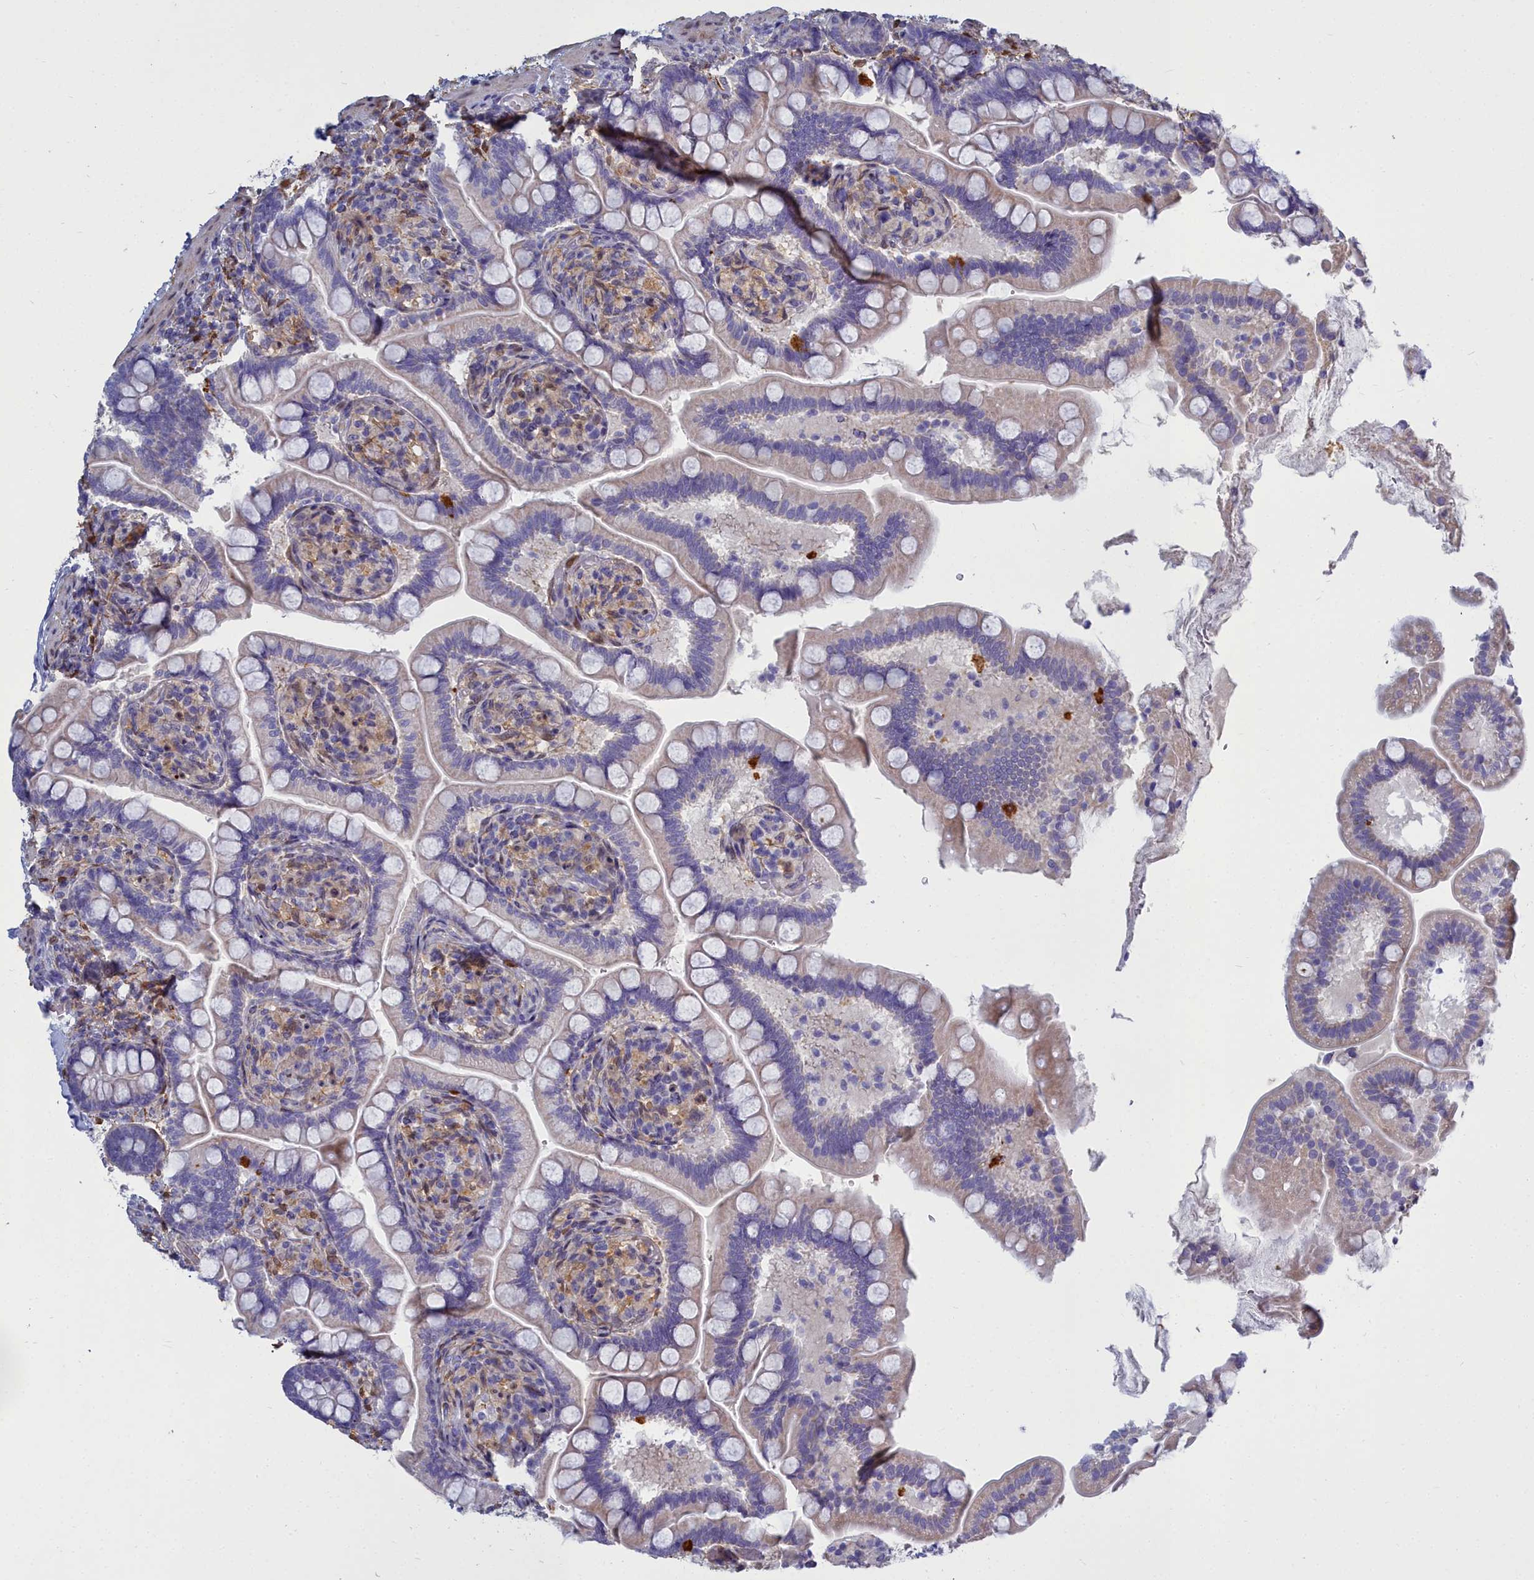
{"staining": {"intensity": "weak", "quantity": "25%-75%", "location": "cytoplasmic/membranous"}, "tissue": "small intestine", "cell_type": "Glandular cells", "image_type": "normal", "snomed": [{"axis": "morphology", "description": "Normal tissue, NOS"}, {"axis": "topography", "description": "Small intestine"}], "caption": "Weak cytoplasmic/membranous protein positivity is seen in approximately 25%-75% of glandular cells in small intestine. (IHC, brightfield microscopy, high magnification).", "gene": "PPP1R14A", "patient": {"sex": "female", "age": 64}}